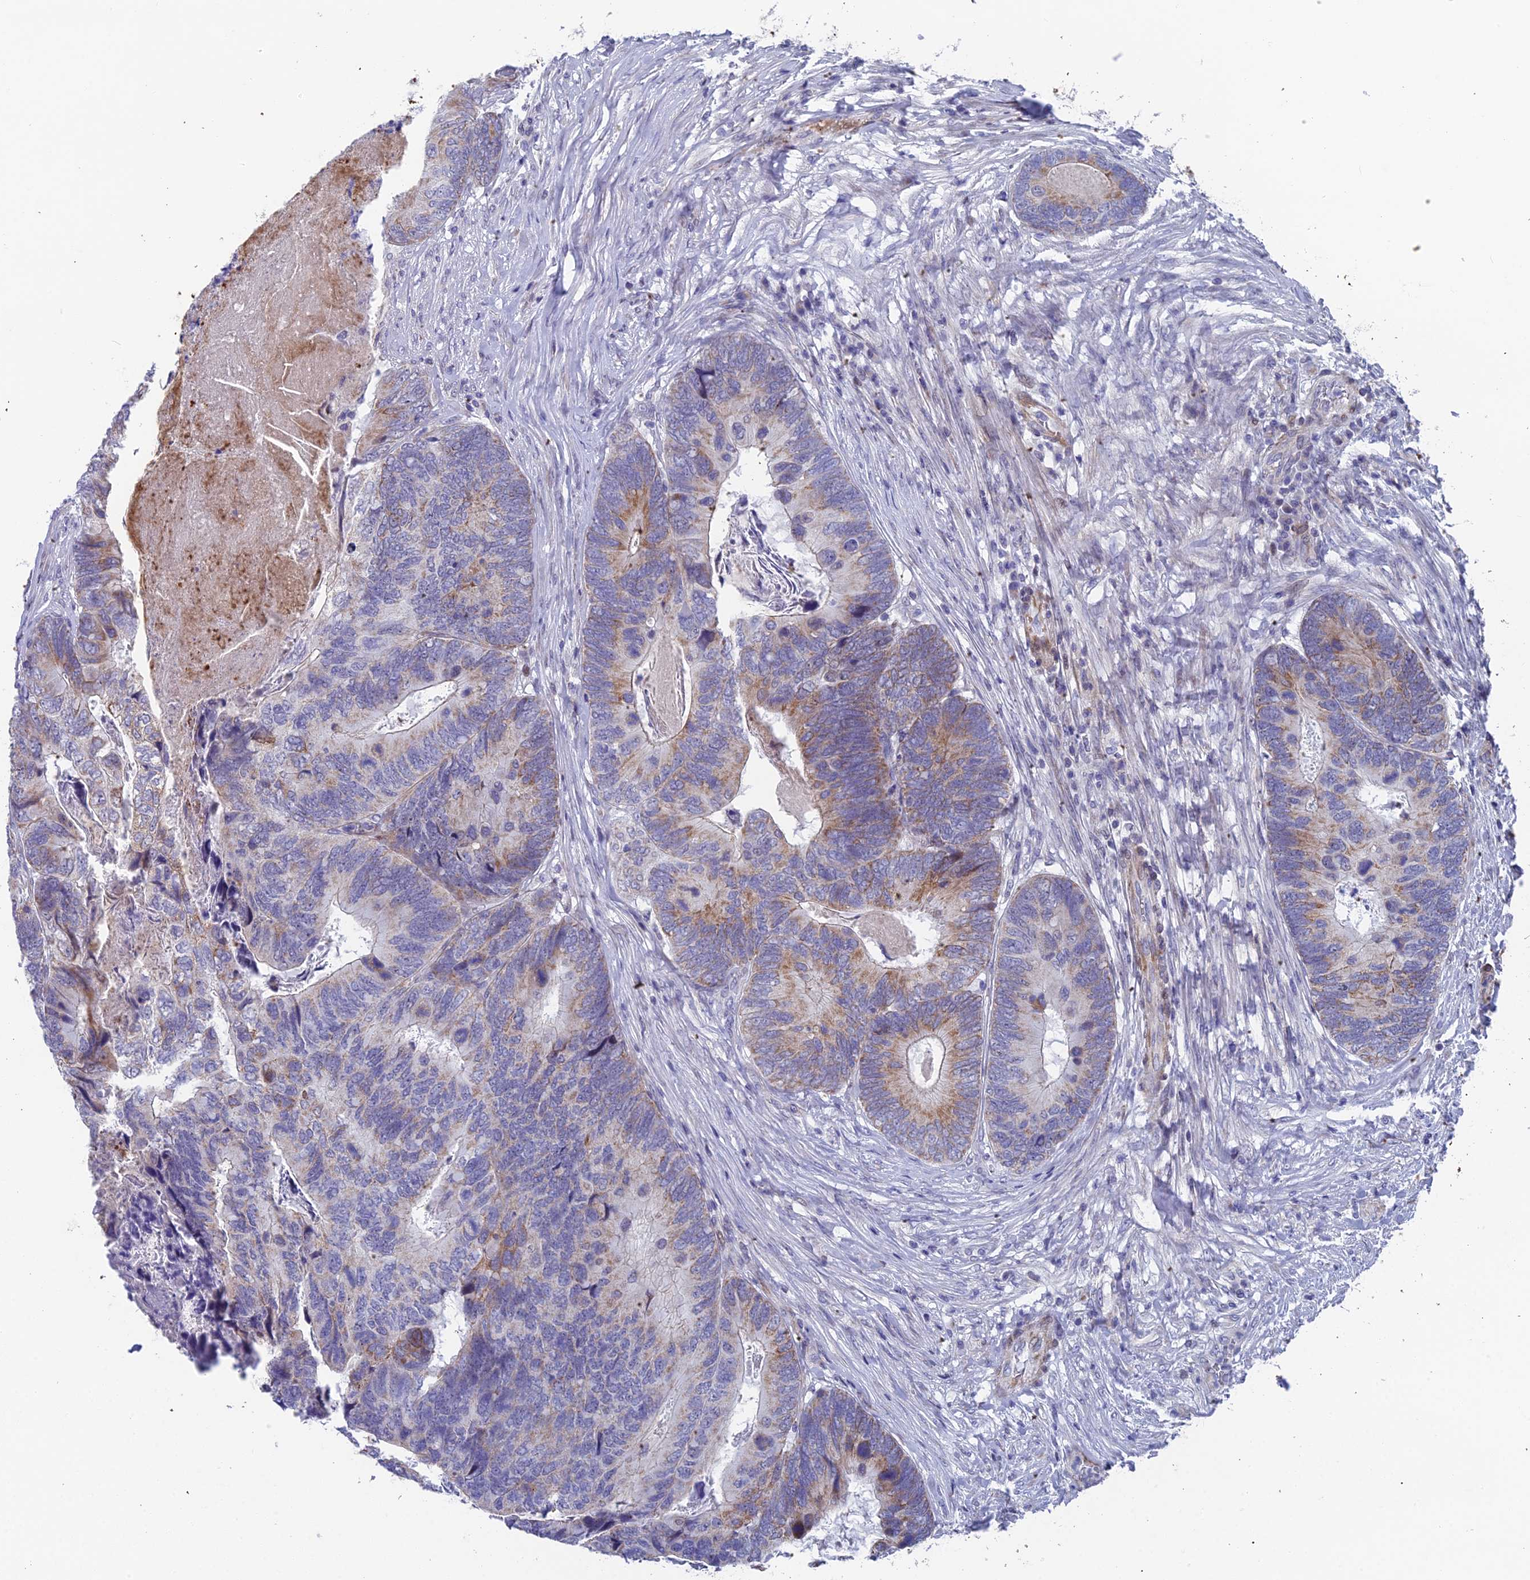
{"staining": {"intensity": "moderate", "quantity": "<25%", "location": "cytoplasmic/membranous"}, "tissue": "colorectal cancer", "cell_type": "Tumor cells", "image_type": "cancer", "snomed": [{"axis": "morphology", "description": "Adenocarcinoma, NOS"}, {"axis": "topography", "description": "Colon"}], "caption": "Protein analysis of adenocarcinoma (colorectal) tissue shows moderate cytoplasmic/membranous staining in about <25% of tumor cells.", "gene": "XKR9", "patient": {"sex": "female", "age": 67}}